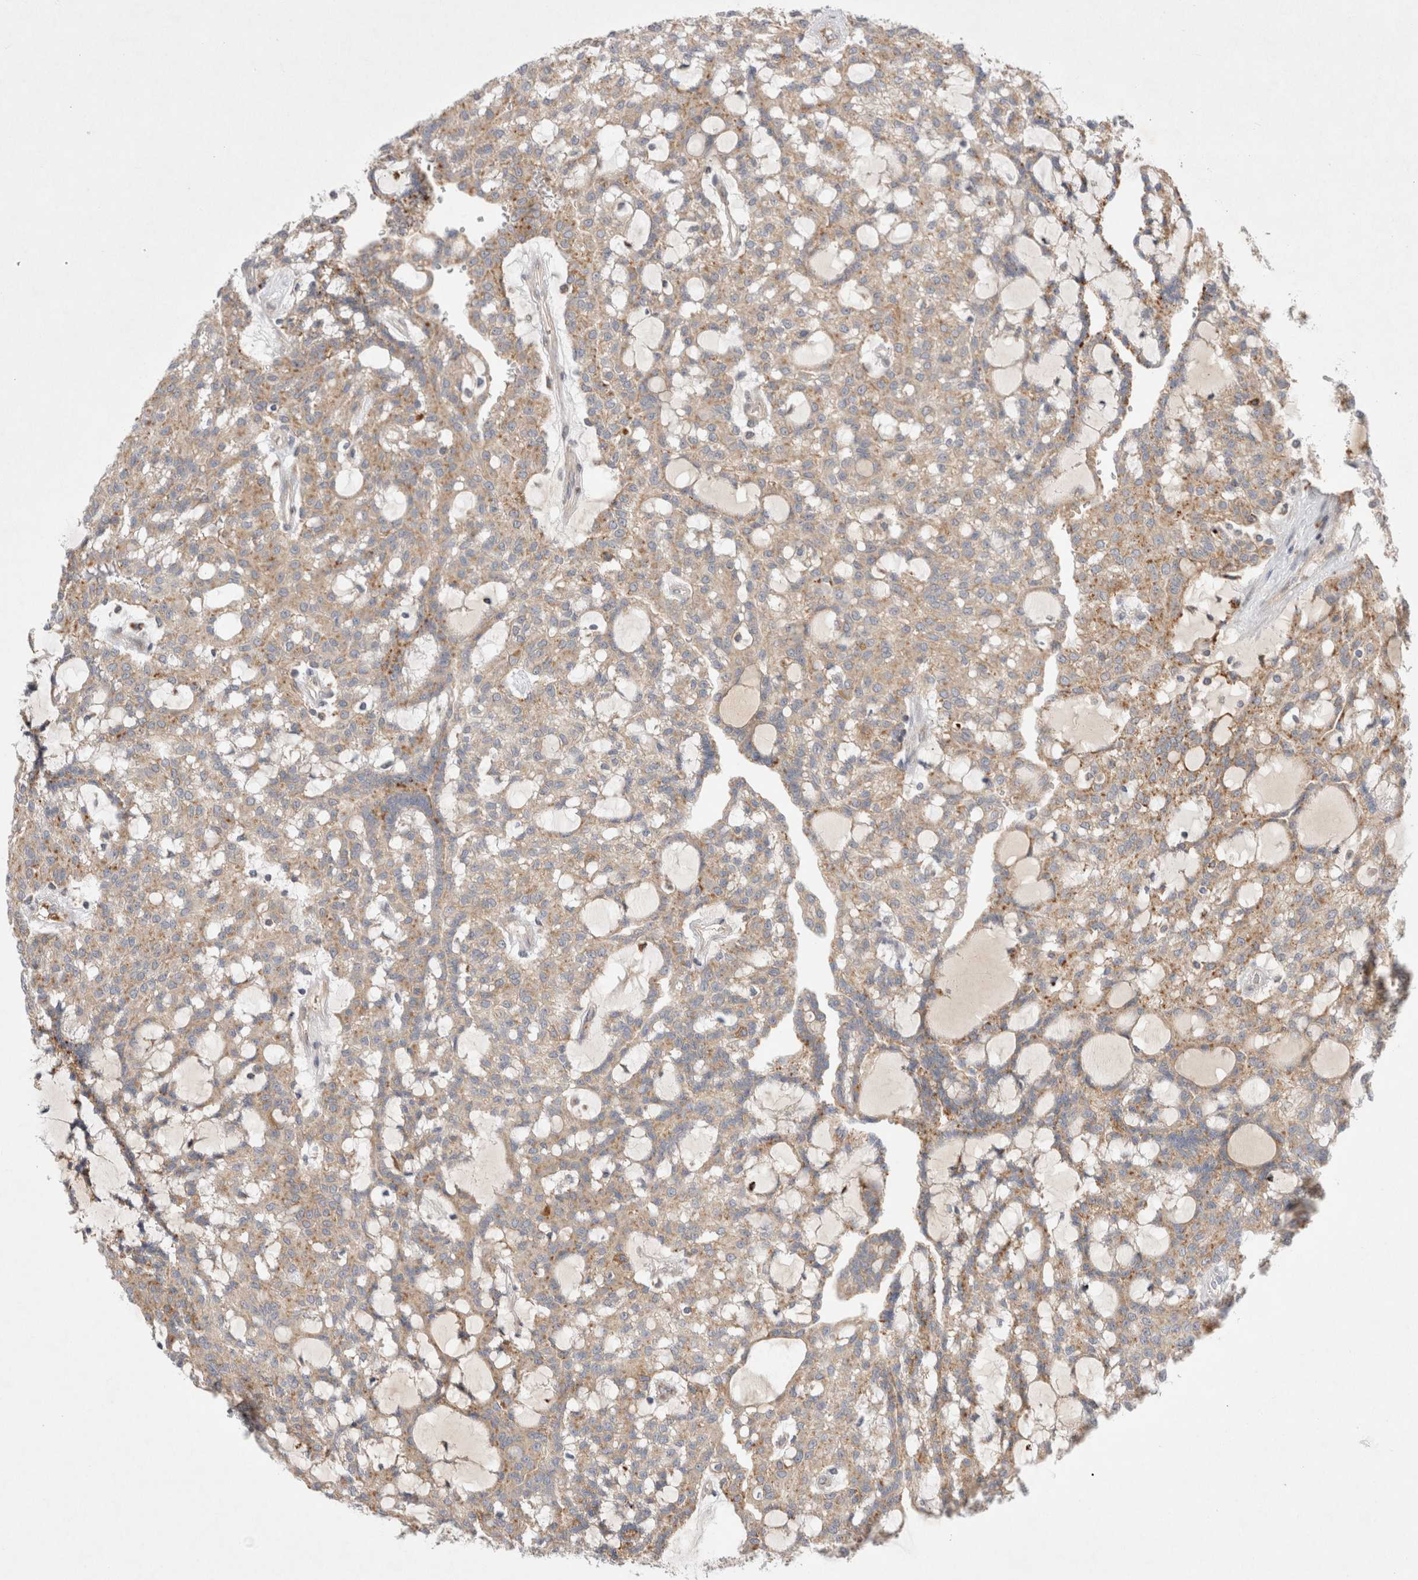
{"staining": {"intensity": "weak", "quantity": ">75%", "location": "cytoplasmic/membranous"}, "tissue": "renal cancer", "cell_type": "Tumor cells", "image_type": "cancer", "snomed": [{"axis": "morphology", "description": "Adenocarcinoma, NOS"}, {"axis": "topography", "description": "Kidney"}], "caption": "About >75% of tumor cells in renal cancer show weak cytoplasmic/membranous protein expression as visualized by brown immunohistochemical staining.", "gene": "NPC1", "patient": {"sex": "male", "age": 63}}